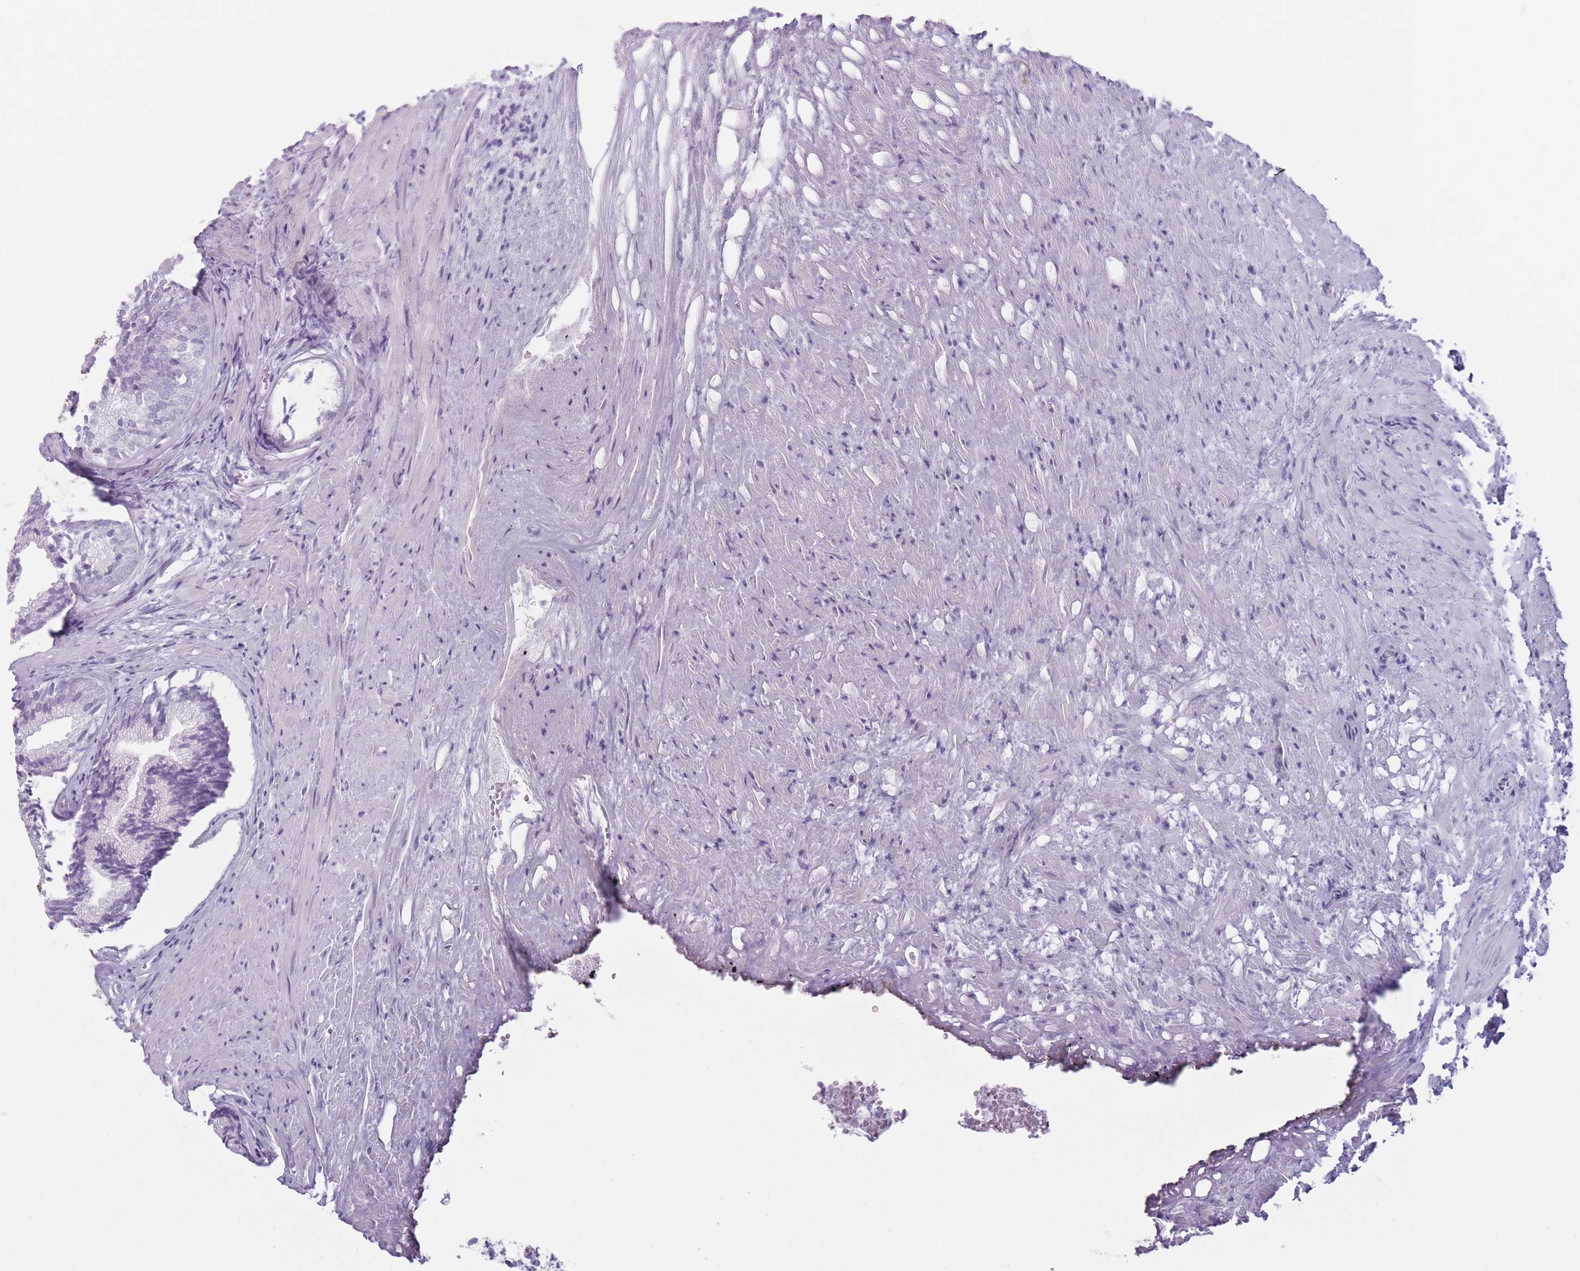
{"staining": {"intensity": "negative", "quantity": "none", "location": "none"}, "tissue": "prostate", "cell_type": "Glandular cells", "image_type": "normal", "snomed": [{"axis": "morphology", "description": "Normal tissue, NOS"}, {"axis": "topography", "description": "Prostate"}], "caption": "The photomicrograph reveals no staining of glandular cells in normal prostate.", "gene": "PLEKHG2", "patient": {"sex": "male", "age": 76}}